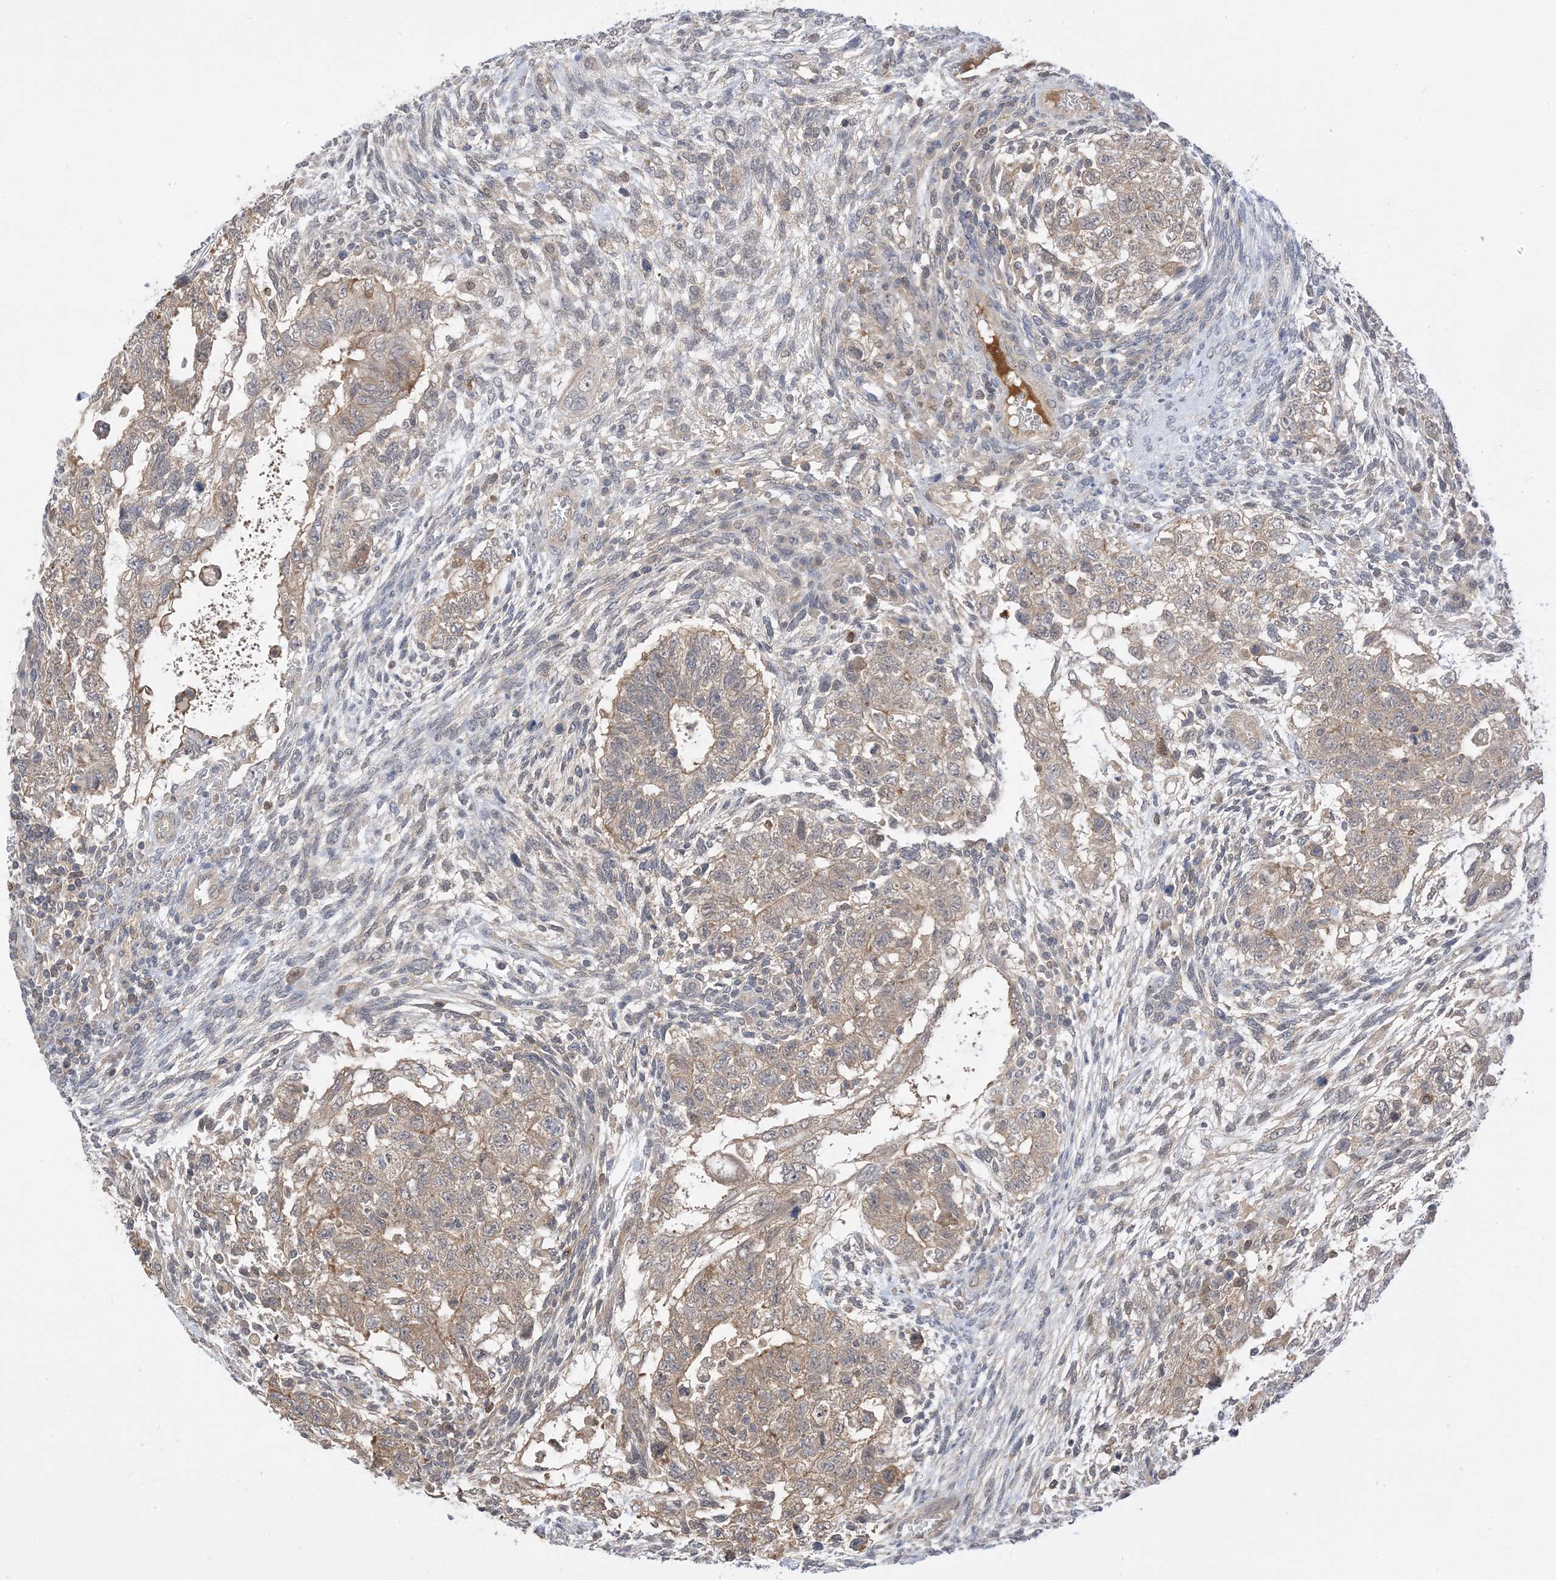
{"staining": {"intensity": "weak", "quantity": ">75%", "location": "cytoplasmic/membranous"}, "tissue": "testis cancer", "cell_type": "Tumor cells", "image_type": "cancer", "snomed": [{"axis": "morphology", "description": "Carcinoma, Embryonal, NOS"}, {"axis": "topography", "description": "Testis"}], "caption": "DAB immunohistochemical staining of testis embryonal carcinoma exhibits weak cytoplasmic/membranous protein staining in approximately >75% of tumor cells.", "gene": "WDR26", "patient": {"sex": "male", "age": 37}}